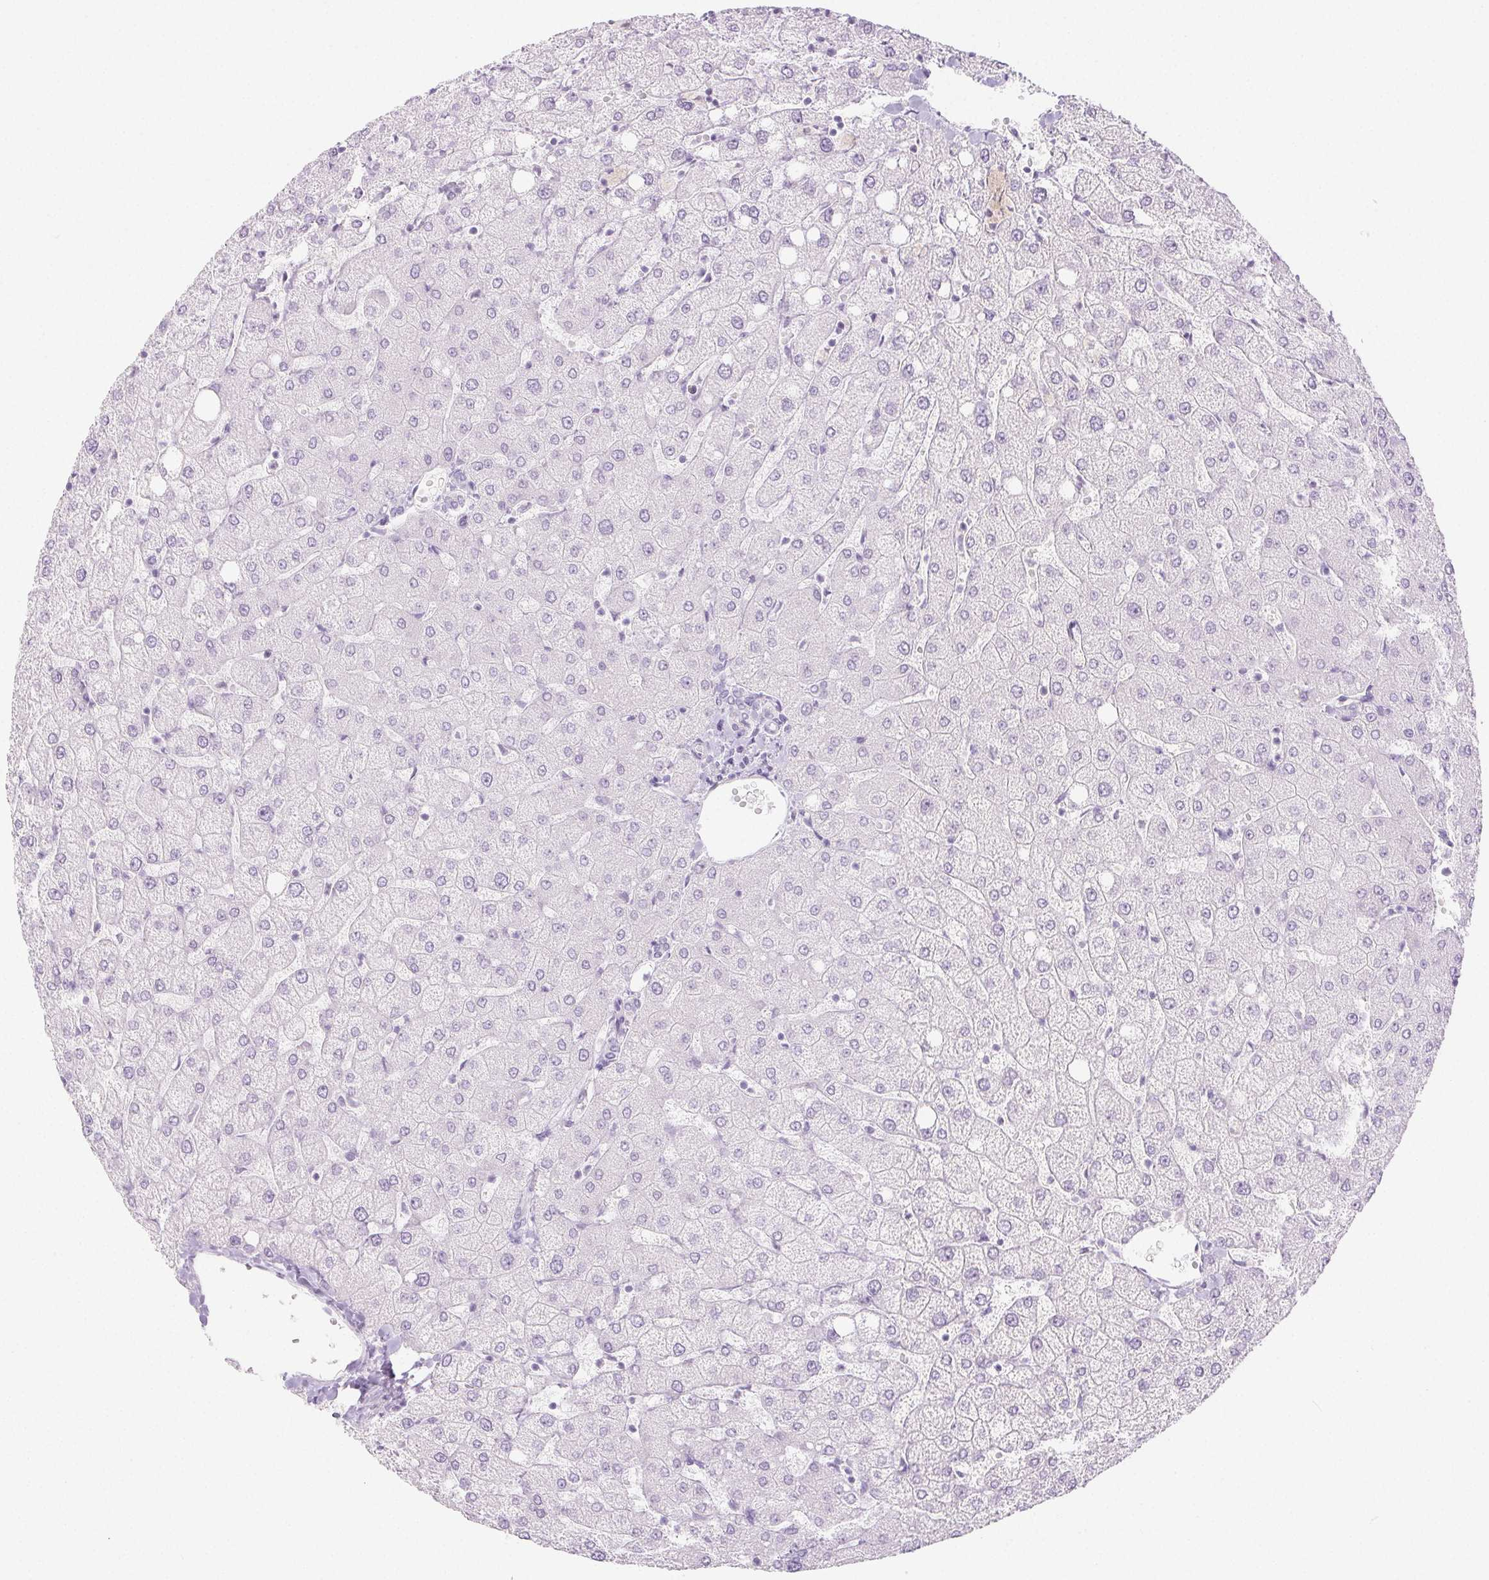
{"staining": {"intensity": "negative", "quantity": "none", "location": "none"}, "tissue": "liver", "cell_type": "Cholangiocytes", "image_type": "normal", "snomed": [{"axis": "morphology", "description": "Normal tissue, NOS"}, {"axis": "topography", "description": "Liver"}], "caption": "Immunohistochemical staining of unremarkable liver reveals no significant expression in cholangiocytes. (IHC, brightfield microscopy, high magnification).", "gene": "PI3", "patient": {"sex": "female", "age": 54}}